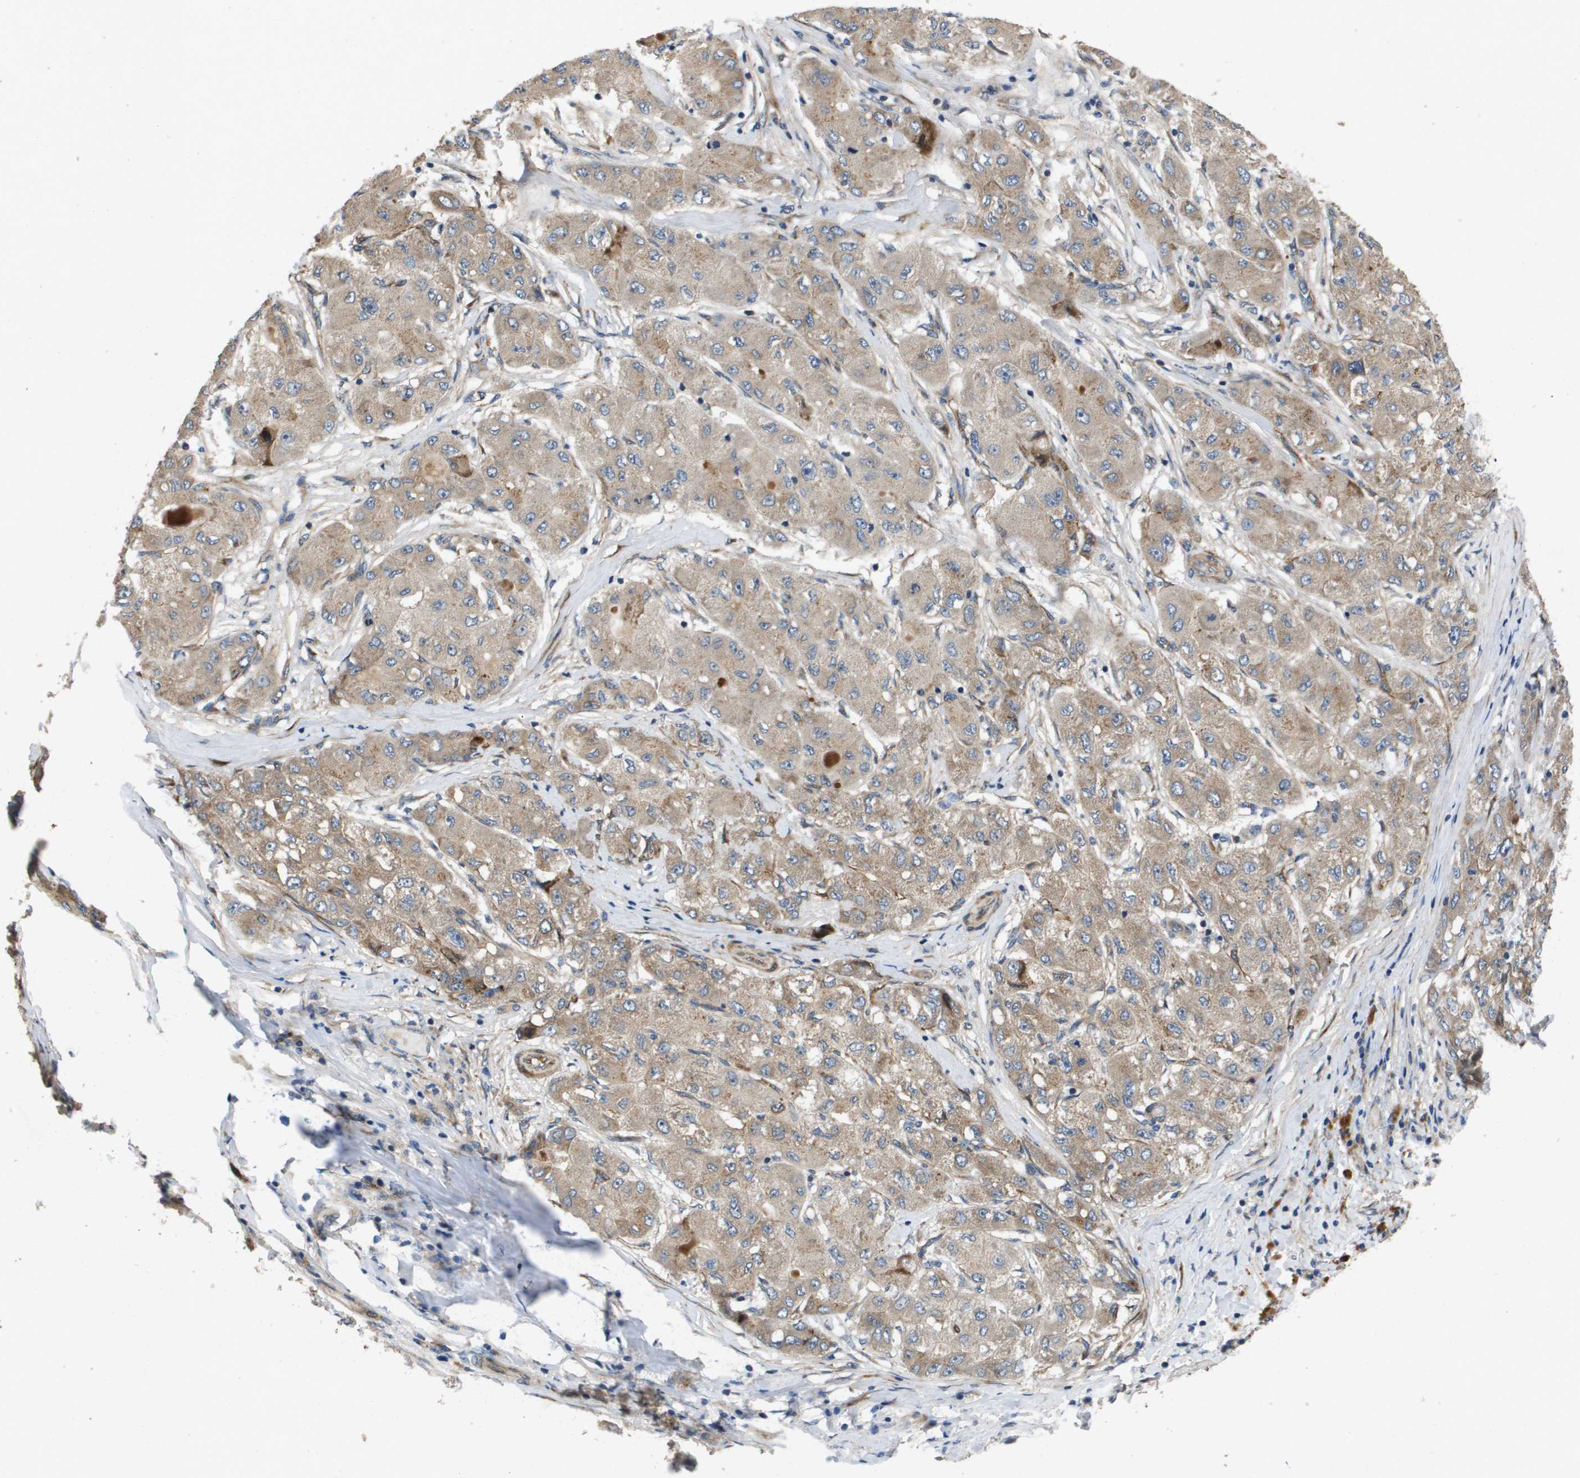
{"staining": {"intensity": "weak", "quantity": ">75%", "location": "cytoplasmic/membranous"}, "tissue": "liver cancer", "cell_type": "Tumor cells", "image_type": "cancer", "snomed": [{"axis": "morphology", "description": "Carcinoma, Hepatocellular, NOS"}, {"axis": "topography", "description": "Liver"}], "caption": "Immunohistochemical staining of human liver cancer demonstrates weak cytoplasmic/membranous protein expression in about >75% of tumor cells. (Brightfield microscopy of DAB IHC at high magnification).", "gene": "ENTPD2", "patient": {"sex": "male", "age": 80}}